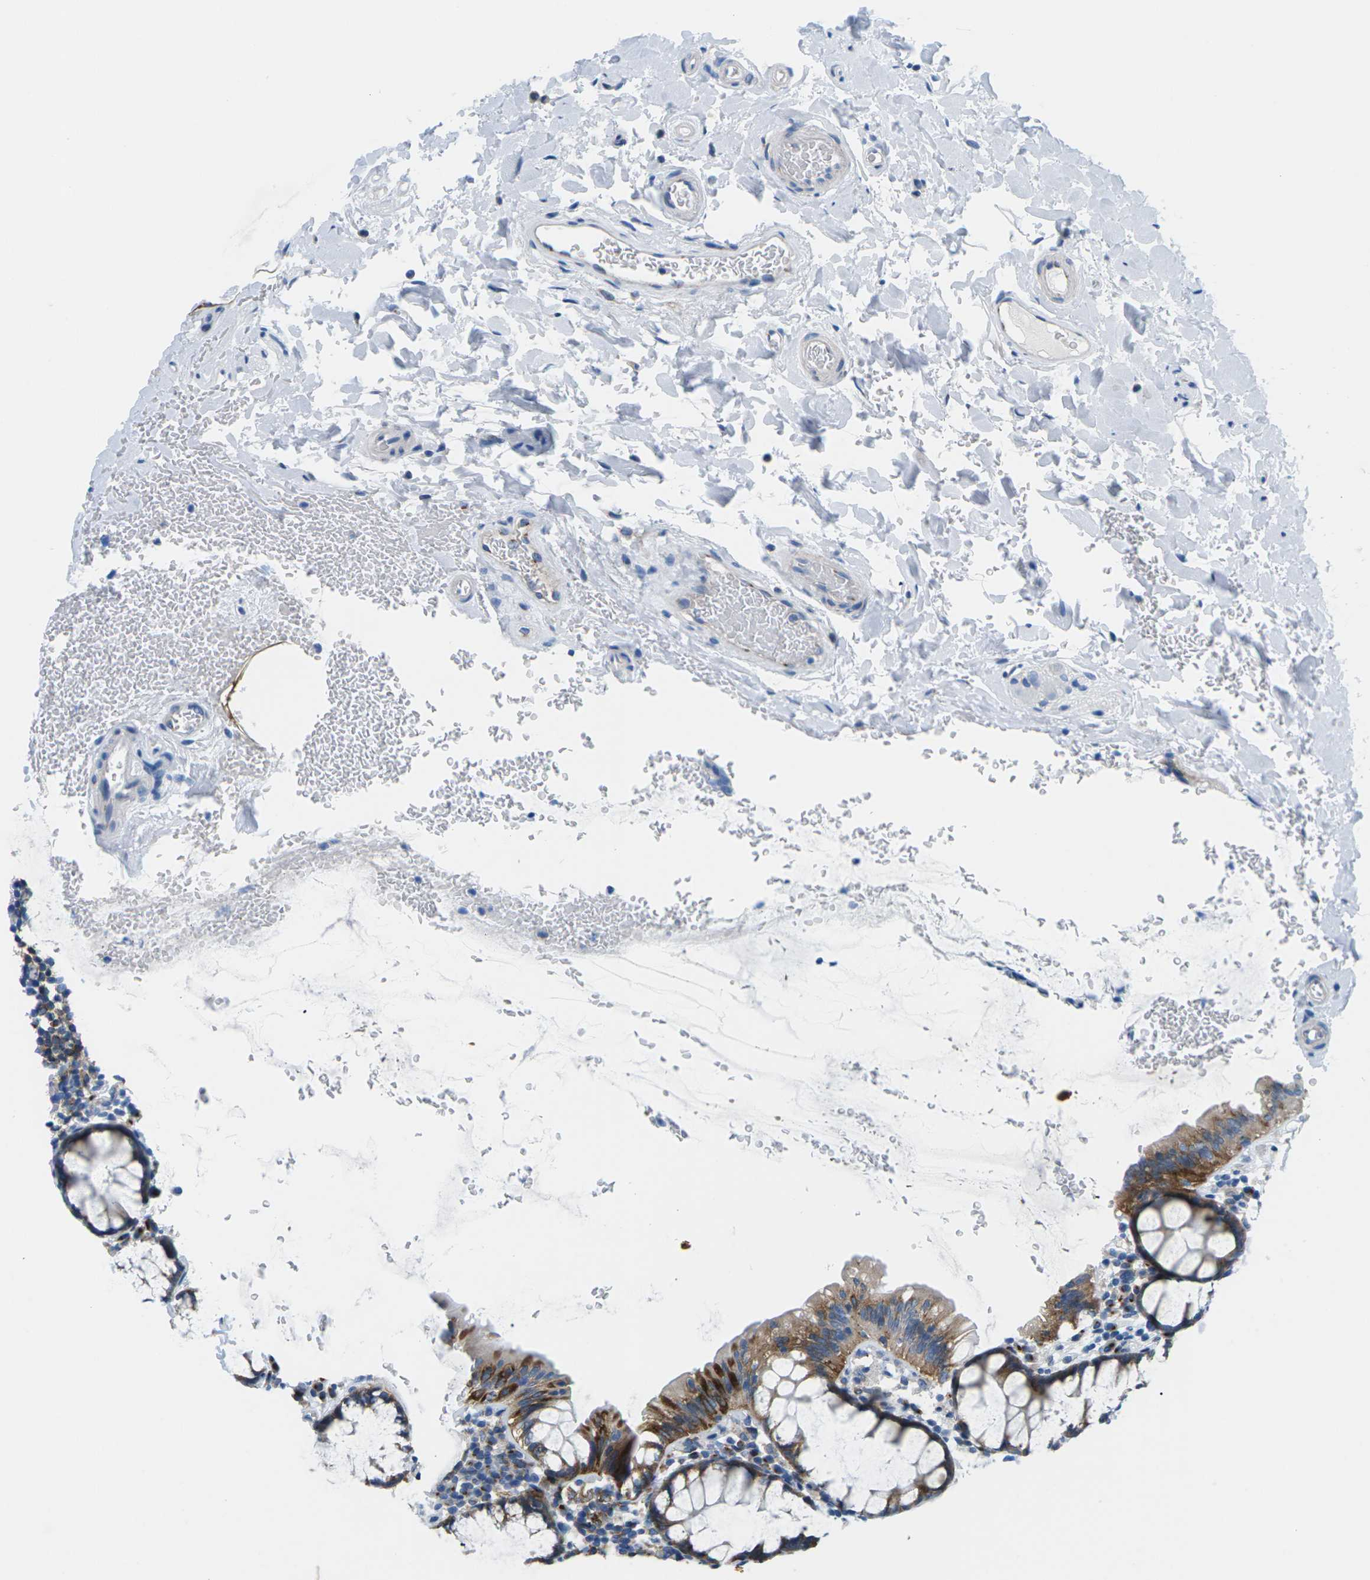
{"staining": {"intensity": "negative", "quantity": "none", "location": "none"}, "tissue": "colon", "cell_type": "Endothelial cells", "image_type": "normal", "snomed": [{"axis": "morphology", "description": "Normal tissue, NOS"}, {"axis": "topography", "description": "Colon"}], "caption": "Endothelial cells show no significant positivity in unremarkable colon. (Brightfield microscopy of DAB IHC at high magnification).", "gene": "SYNGR2", "patient": {"sex": "female", "age": 80}}